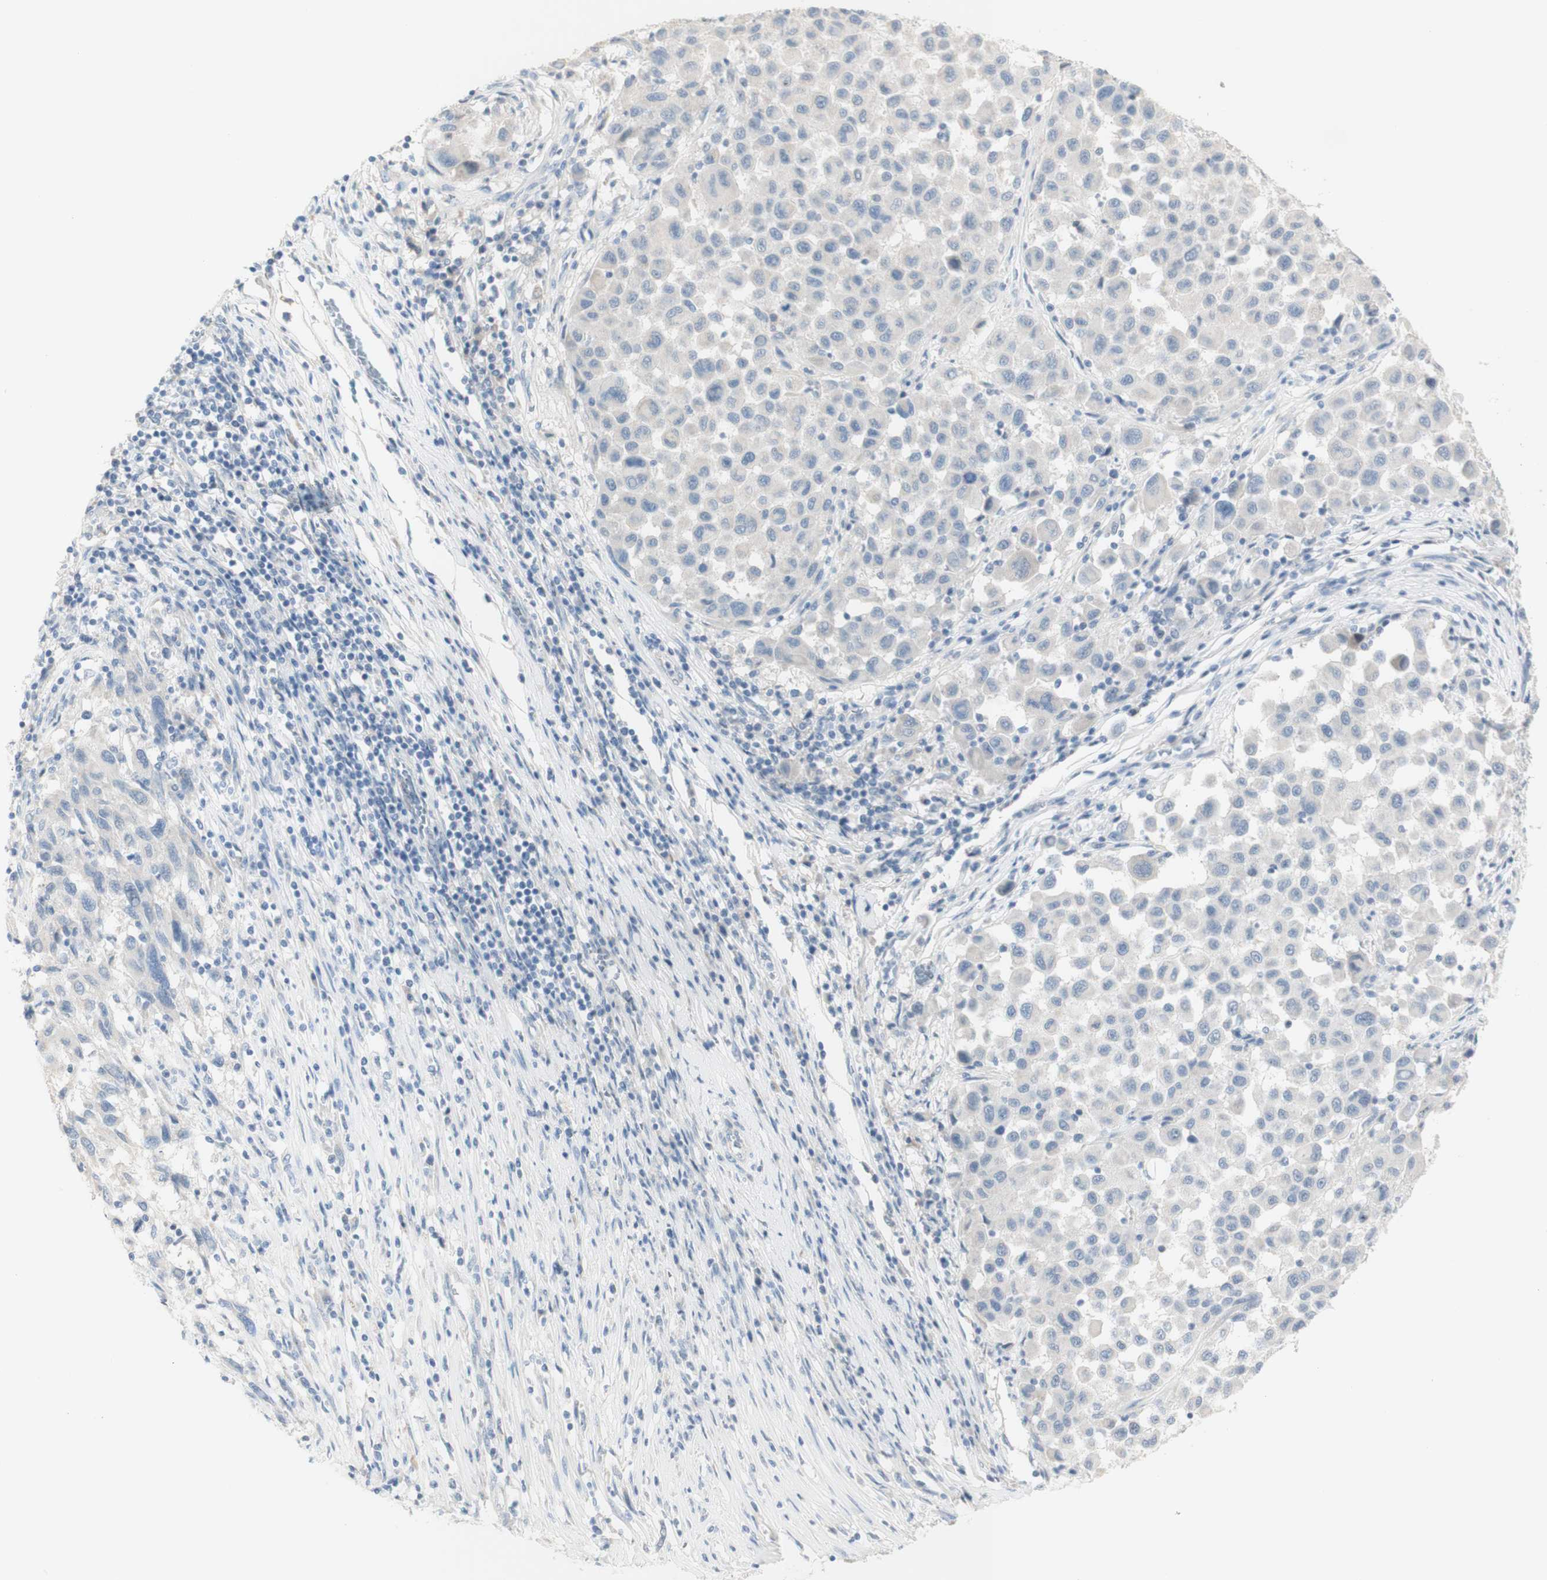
{"staining": {"intensity": "negative", "quantity": "none", "location": "none"}, "tissue": "melanoma", "cell_type": "Tumor cells", "image_type": "cancer", "snomed": [{"axis": "morphology", "description": "Malignant melanoma, Metastatic site"}, {"axis": "topography", "description": "Lymph node"}], "caption": "The photomicrograph reveals no staining of tumor cells in melanoma.", "gene": "ART3", "patient": {"sex": "male", "age": 61}}